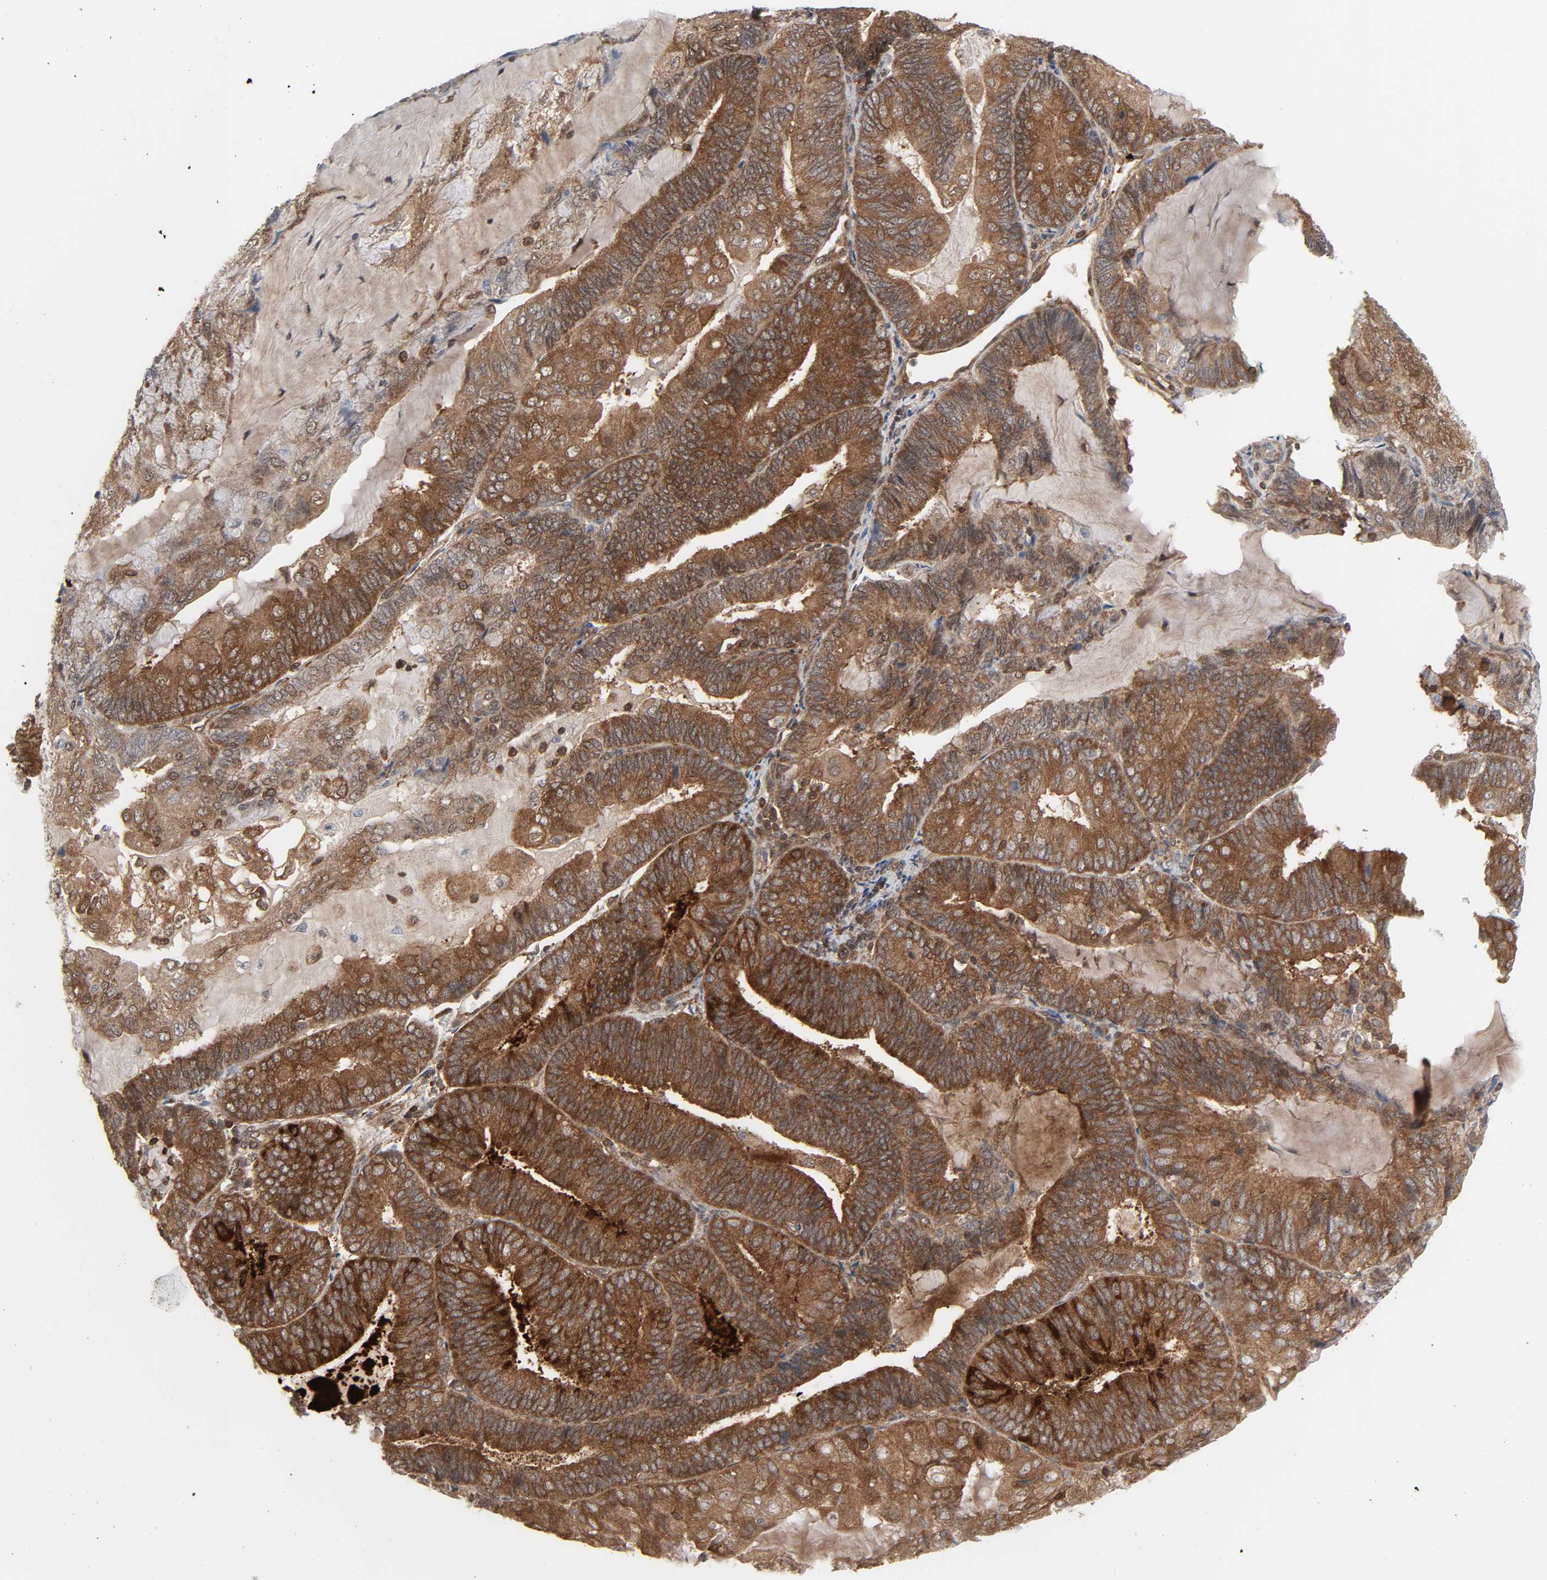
{"staining": {"intensity": "strong", "quantity": ">75%", "location": "cytoplasmic/membranous"}, "tissue": "endometrial cancer", "cell_type": "Tumor cells", "image_type": "cancer", "snomed": [{"axis": "morphology", "description": "Adenocarcinoma, NOS"}, {"axis": "topography", "description": "Endometrium"}], "caption": "Immunohistochemical staining of human endometrial cancer (adenocarcinoma) exhibits strong cytoplasmic/membranous protein positivity in about >75% of tumor cells. (DAB (3,3'-diaminobenzidine) IHC, brown staining for protein, blue staining for nuclei).", "gene": "GSK3A", "patient": {"sex": "female", "age": 81}}